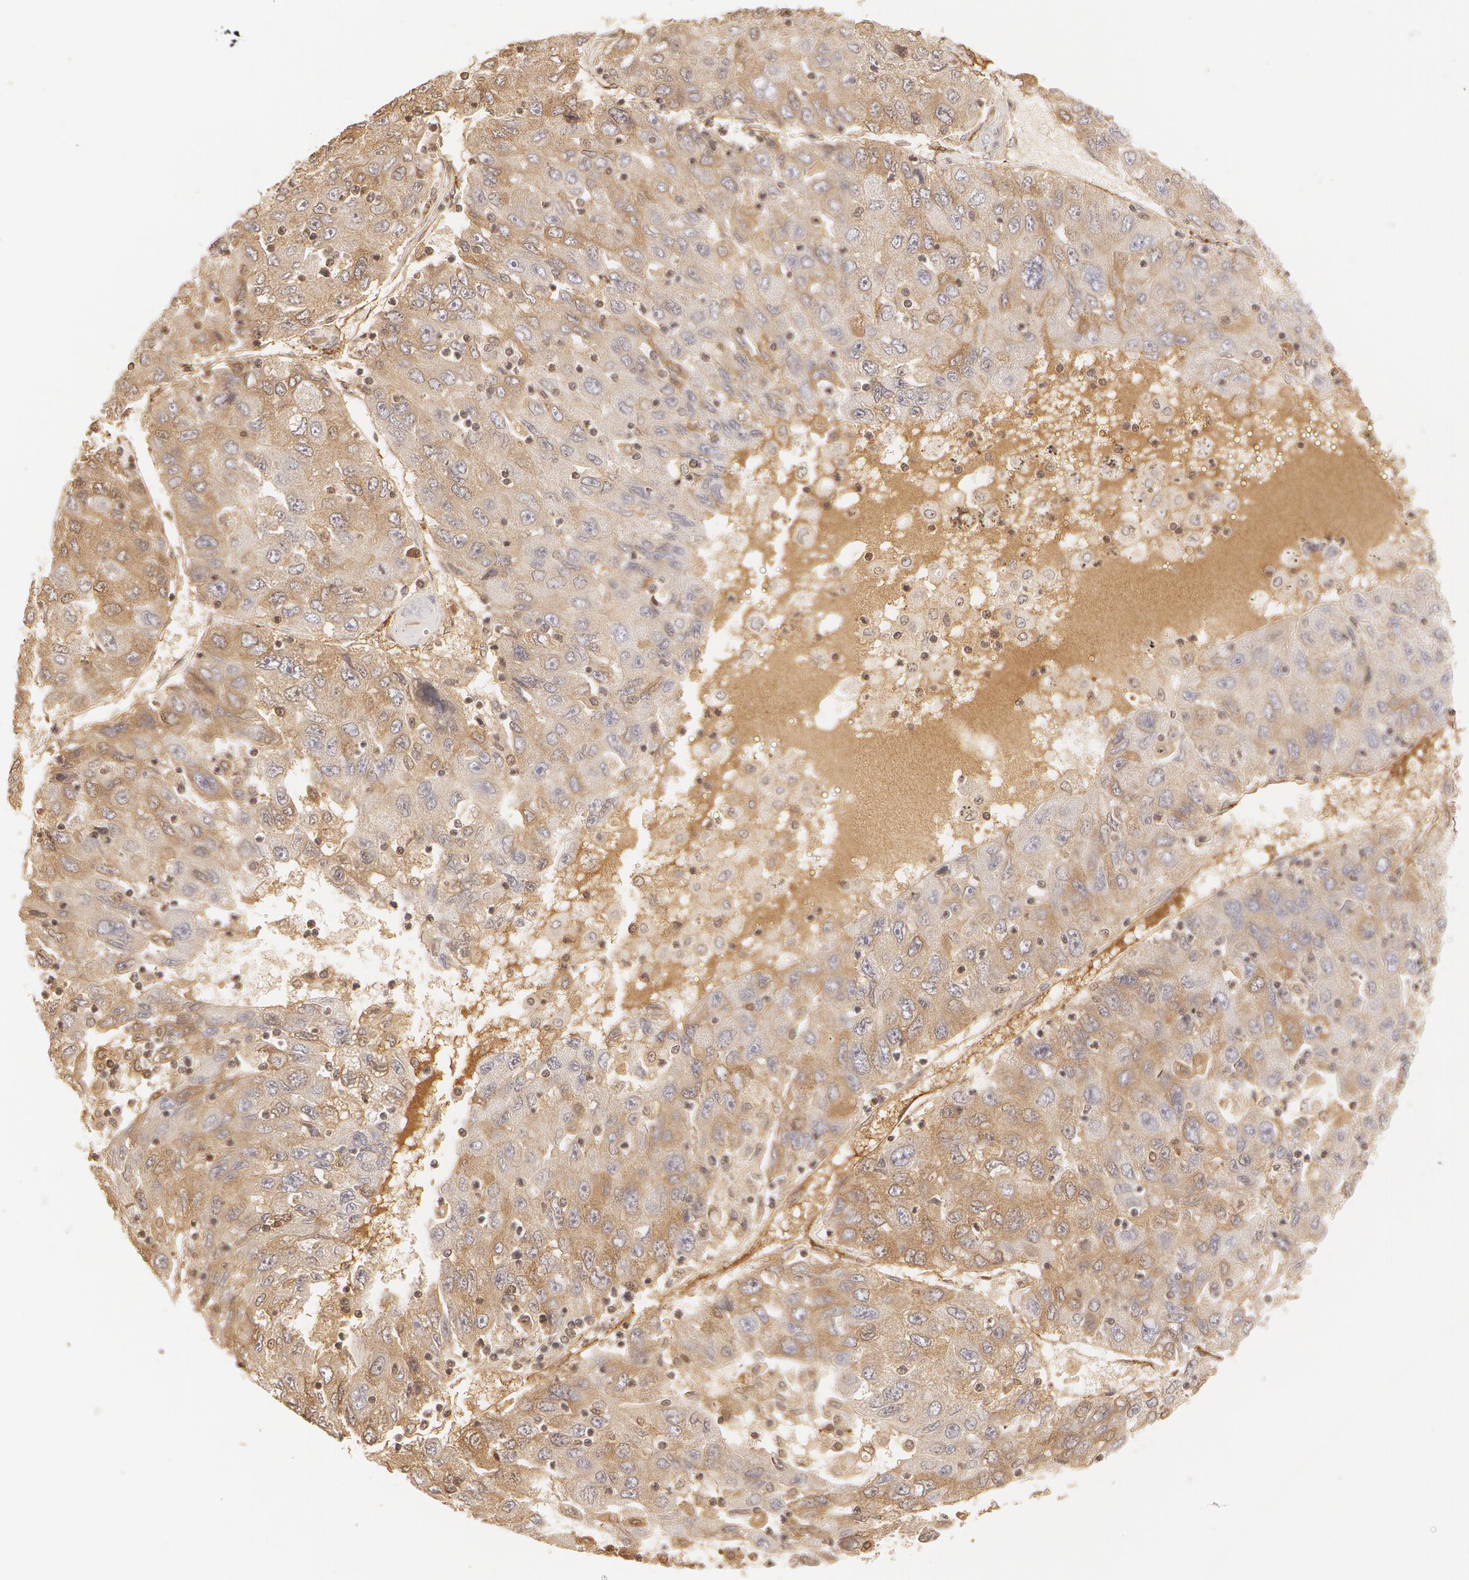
{"staining": {"intensity": "negative", "quantity": "none", "location": "none"}, "tissue": "liver cancer", "cell_type": "Tumor cells", "image_type": "cancer", "snomed": [{"axis": "morphology", "description": "Carcinoma, Hepatocellular, NOS"}, {"axis": "topography", "description": "Liver"}], "caption": "Liver cancer (hepatocellular carcinoma) was stained to show a protein in brown. There is no significant expression in tumor cells.", "gene": "VWF", "patient": {"sex": "male", "age": 49}}